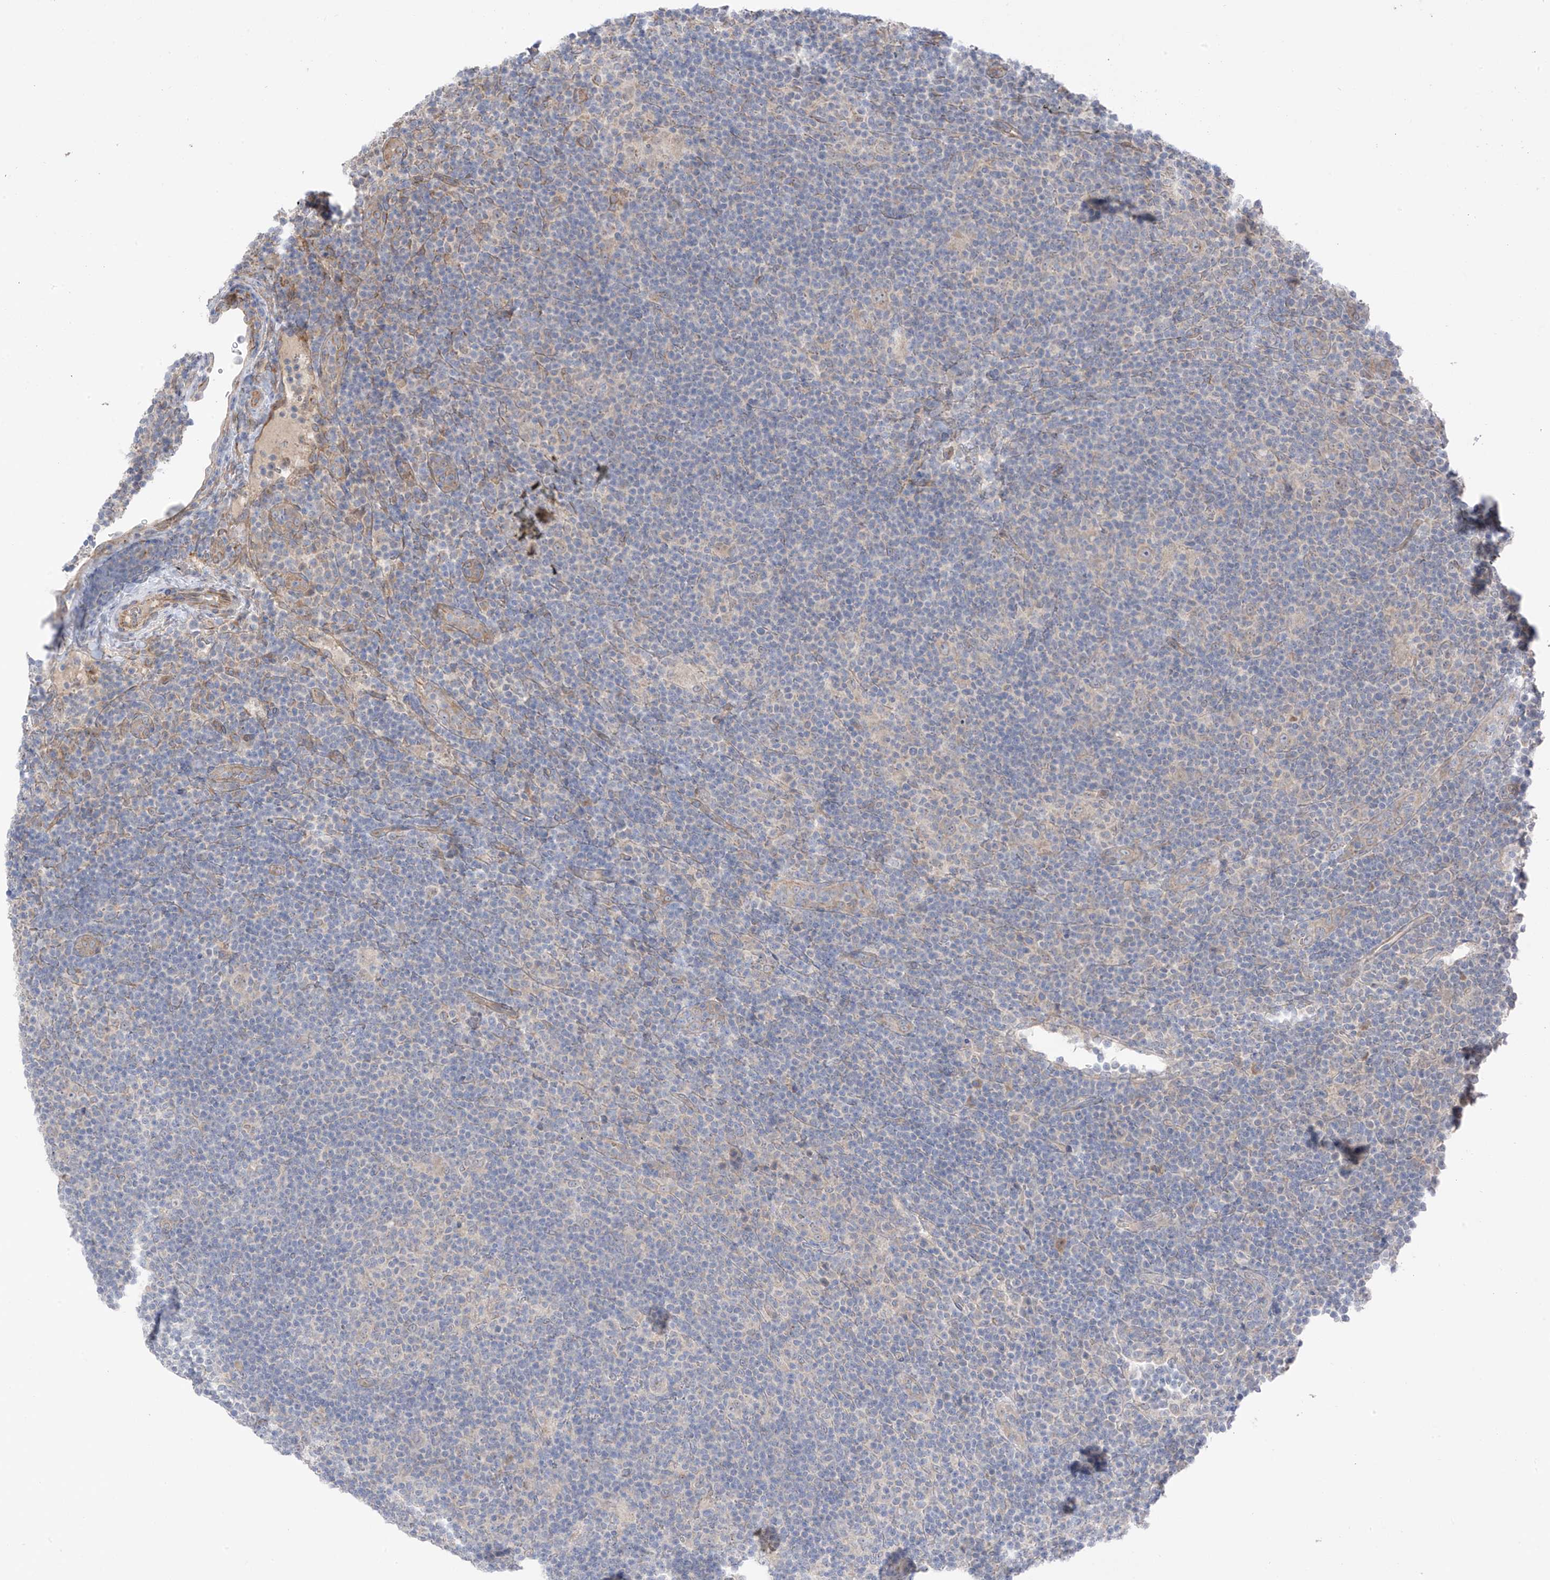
{"staining": {"intensity": "negative", "quantity": "none", "location": "none"}, "tissue": "lymphoma", "cell_type": "Tumor cells", "image_type": "cancer", "snomed": [{"axis": "morphology", "description": "Hodgkin's disease, NOS"}, {"axis": "topography", "description": "Lymph node"}], "caption": "A high-resolution image shows IHC staining of lymphoma, which demonstrates no significant expression in tumor cells.", "gene": "NALCN", "patient": {"sex": "female", "age": 57}}